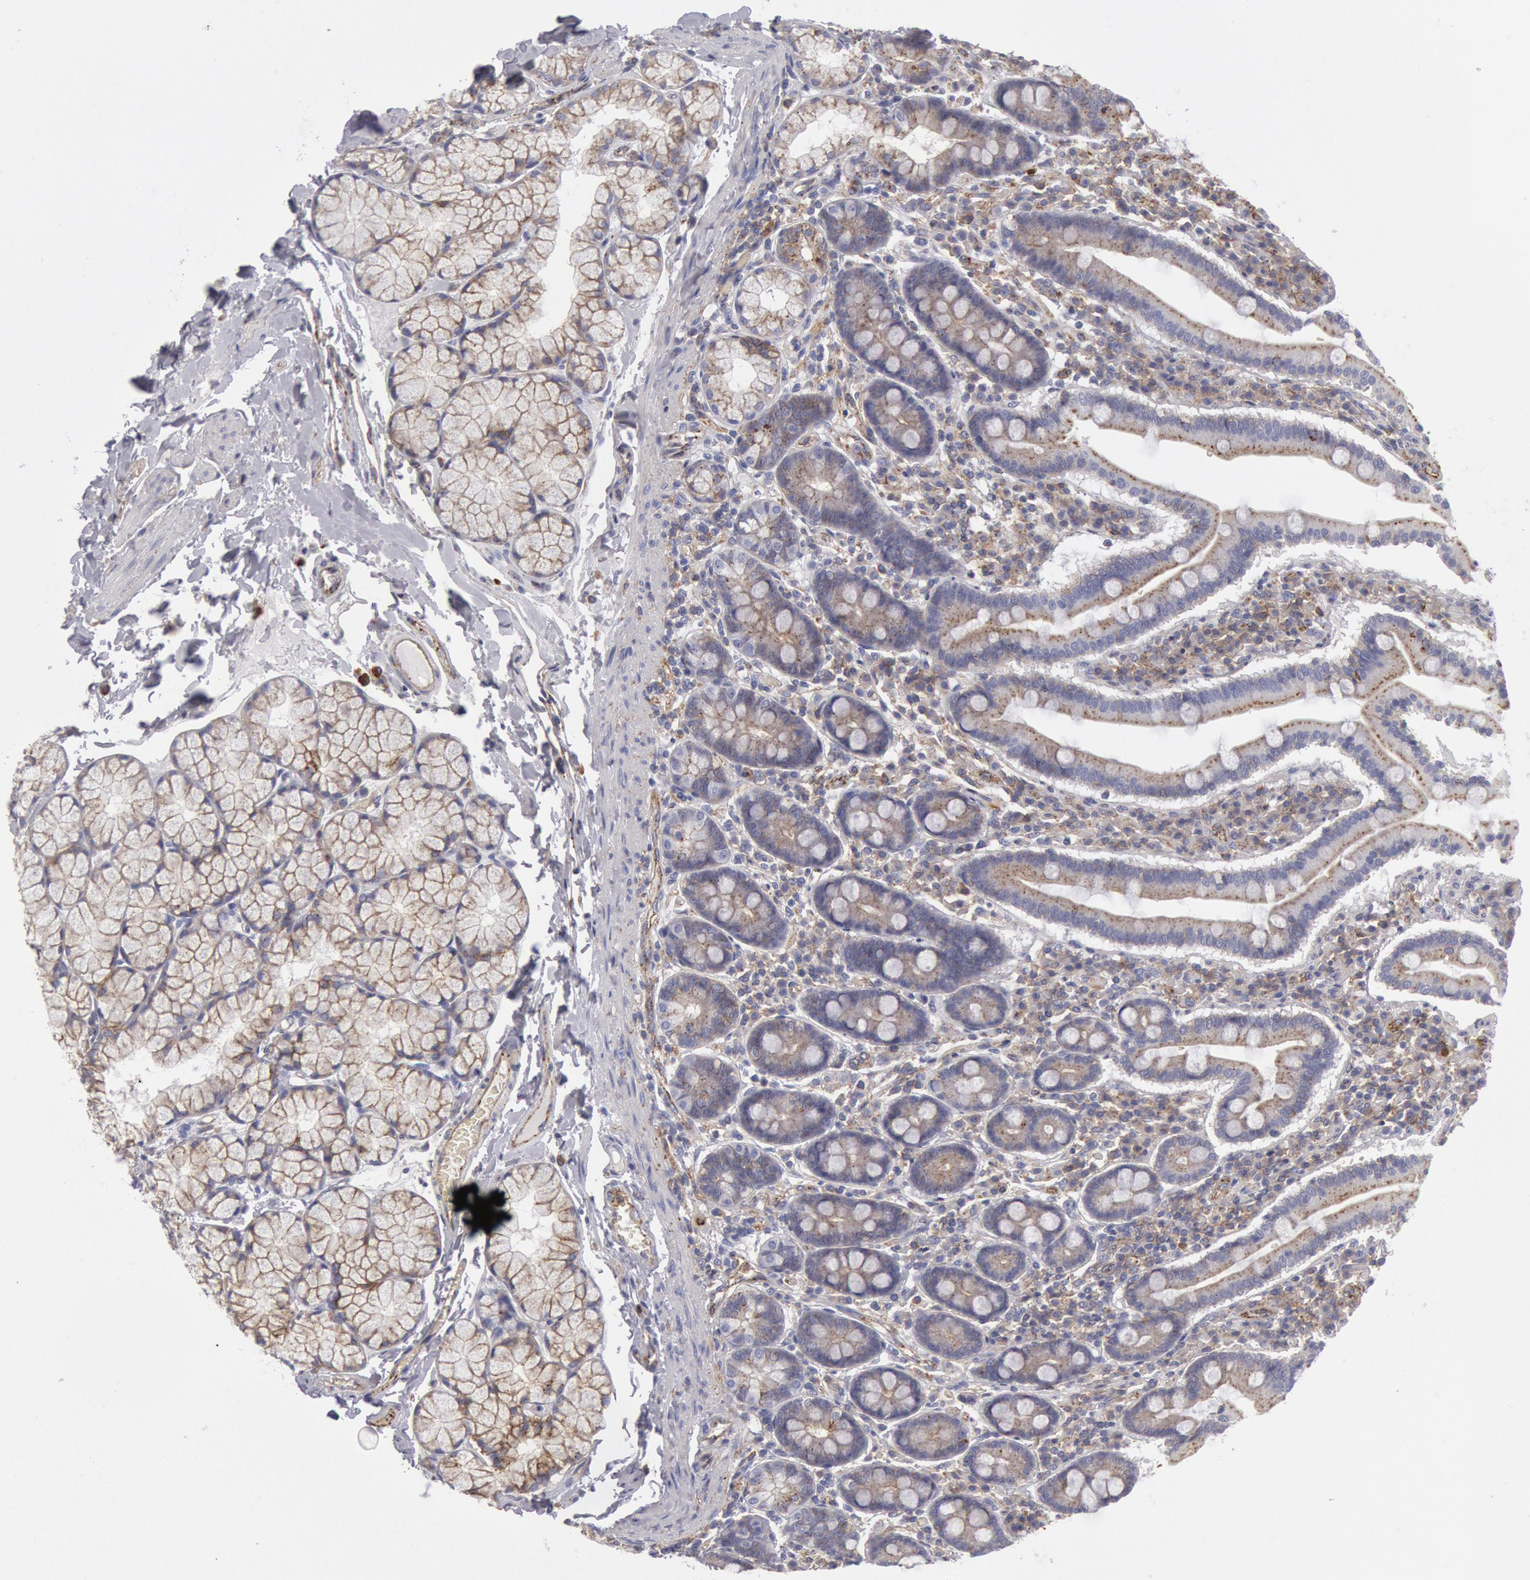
{"staining": {"intensity": "weak", "quantity": ">75%", "location": "cytoplasmic/membranous"}, "tissue": "duodenum", "cell_type": "Glandular cells", "image_type": "normal", "snomed": [{"axis": "morphology", "description": "Normal tissue, NOS"}, {"axis": "topography", "description": "Duodenum"}], "caption": "This micrograph displays immunohistochemistry staining of normal duodenum, with low weak cytoplasmic/membranous expression in about >75% of glandular cells.", "gene": "FLOT1", "patient": {"sex": "male", "age": 50}}